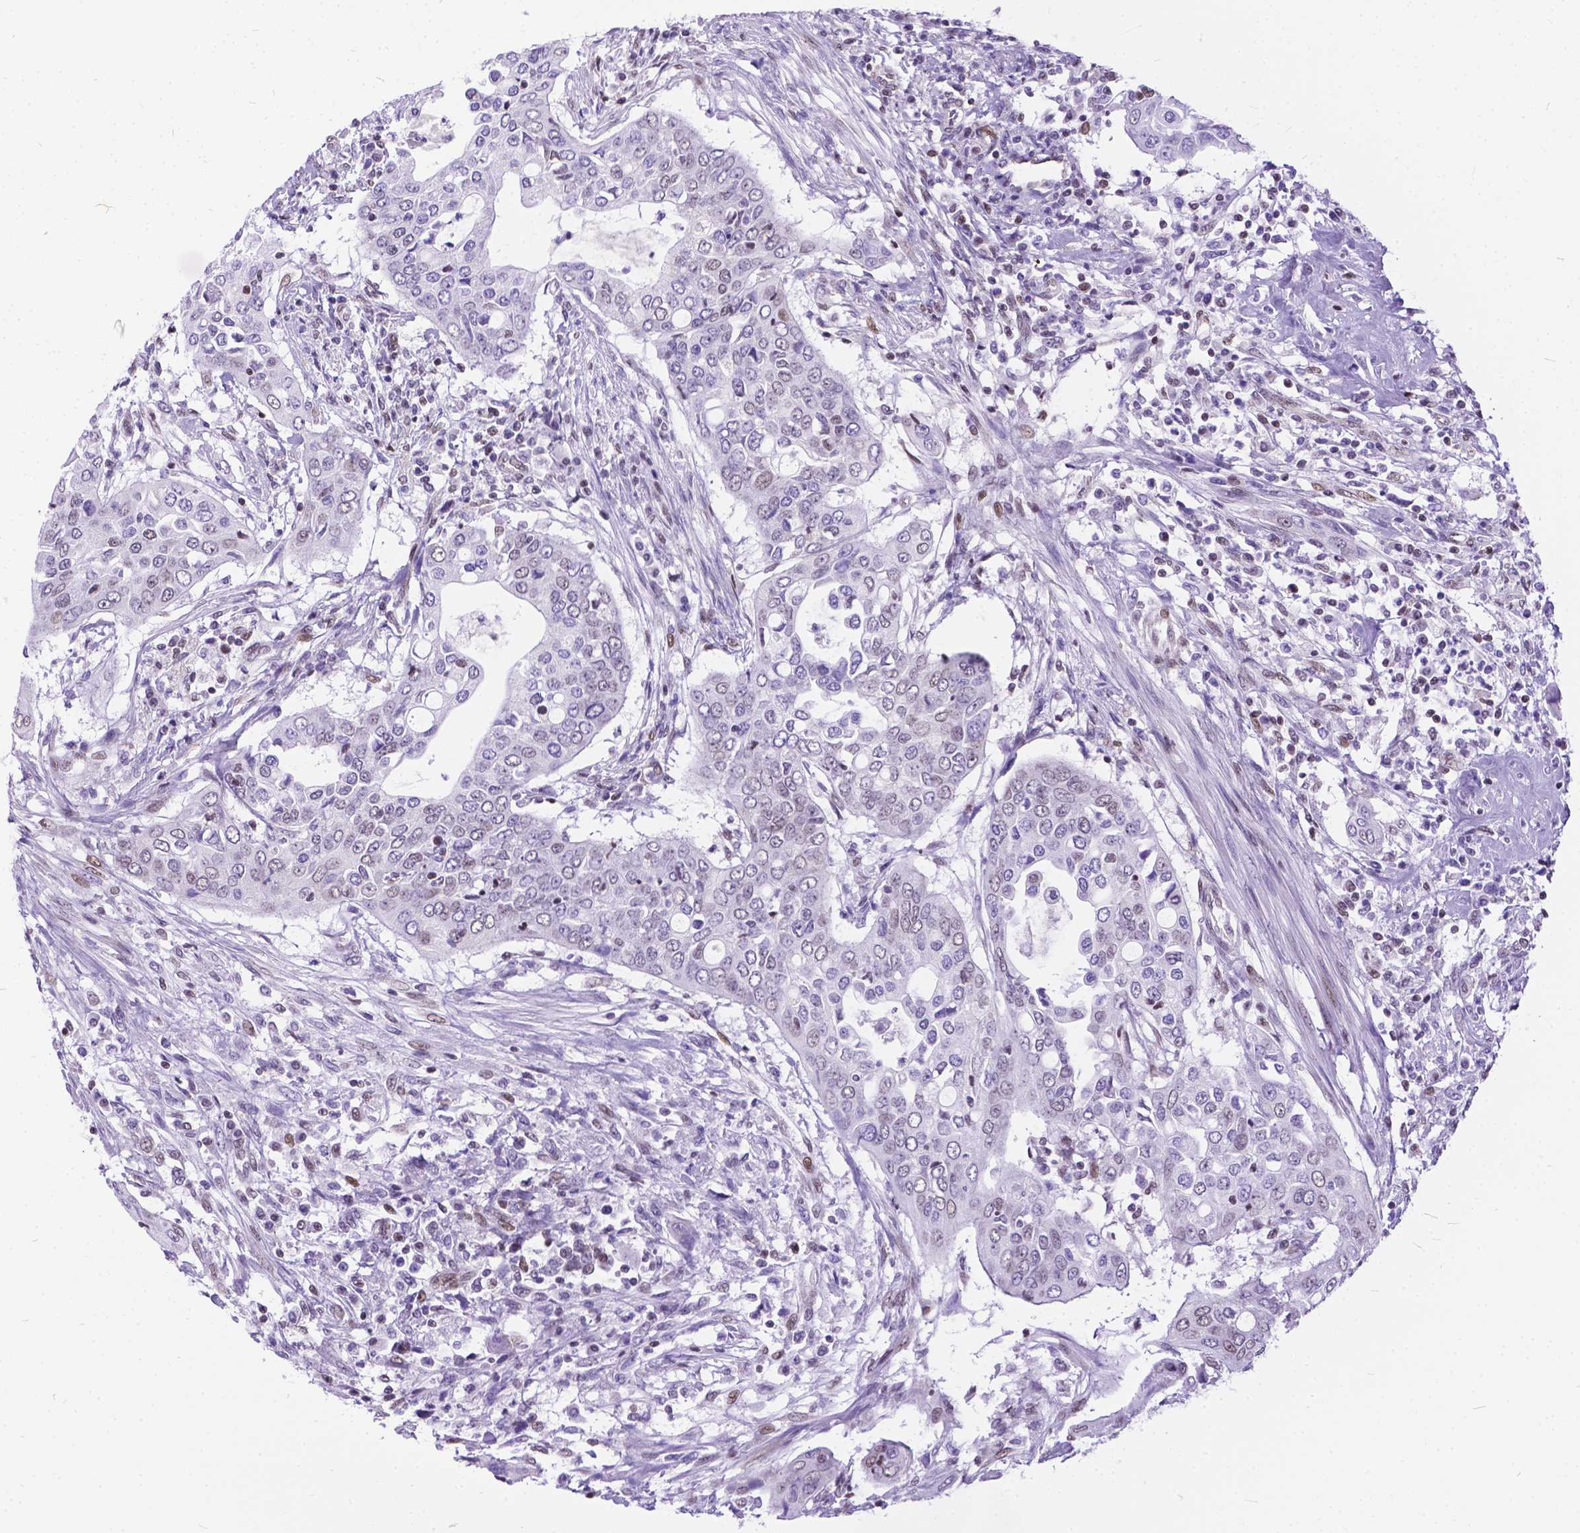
{"staining": {"intensity": "weak", "quantity": "25%-75%", "location": "nuclear"}, "tissue": "urothelial cancer", "cell_type": "Tumor cells", "image_type": "cancer", "snomed": [{"axis": "morphology", "description": "Urothelial carcinoma, High grade"}, {"axis": "topography", "description": "Urinary bladder"}], "caption": "Urothelial cancer stained for a protein (brown) exhibits weak nuclear positive expression in approximately 25%-75% of tumor cells.", "gene": "FAM124B", "patient": {"sex": "male", "age": 82}}